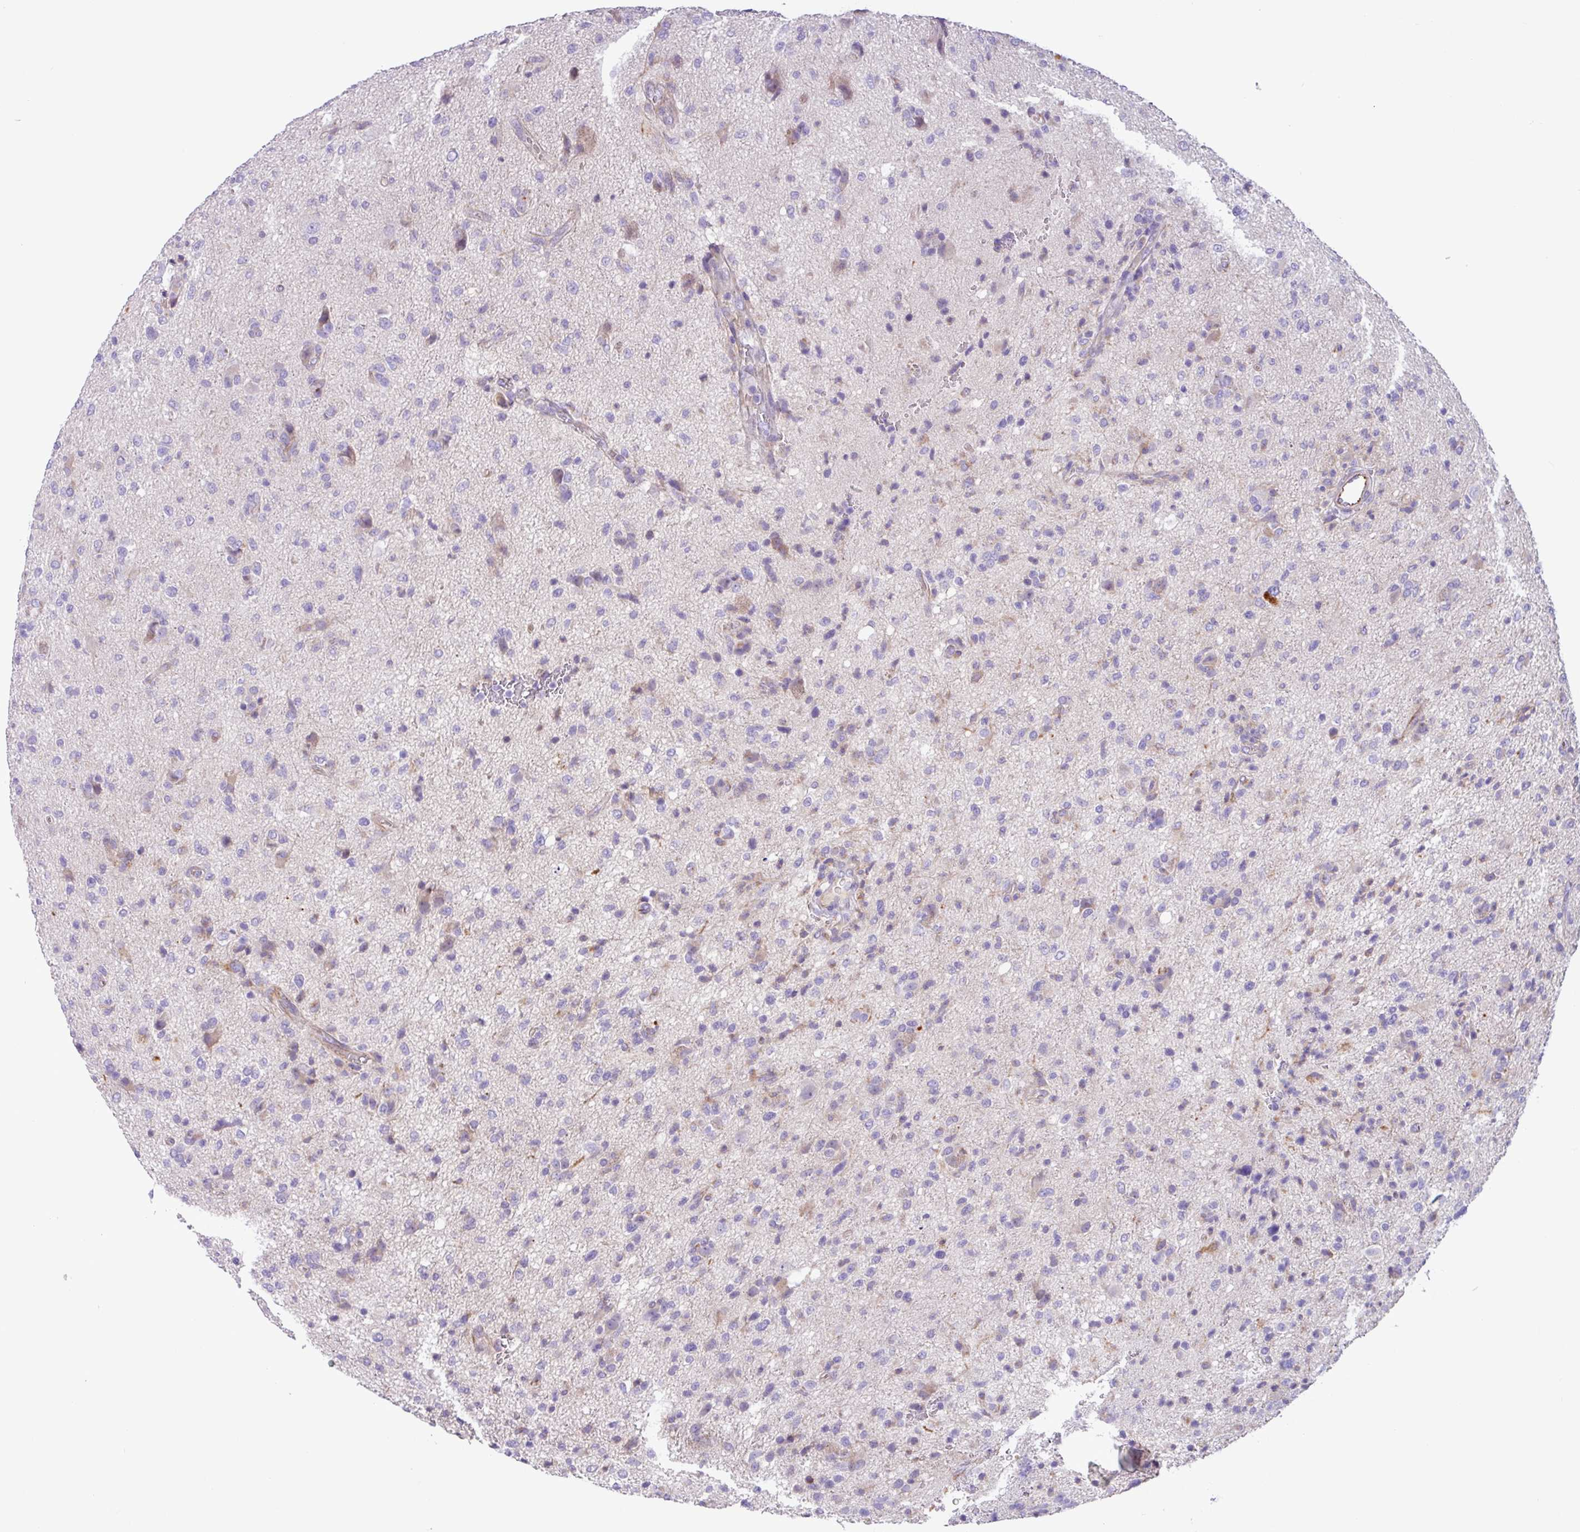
{"staining": {"intensity": "negative", "quantity": "none", "location": "none"}, "tissue": "glioma", "cell_type": "Tumor cells", "image_type": "cancer", "snomed": [{"axis": "morphology", "description": "Glioma, malignant, High grade"}, {"axis": "topography", "description": "Brain"}], "caption": "Malignant glioma (high-grade) stained for a protein using immunohistochemistry (IHC) displays no positivity tumor cells.", "gene": "MRM2", "patient": {"sex": "female", "age": 57}}